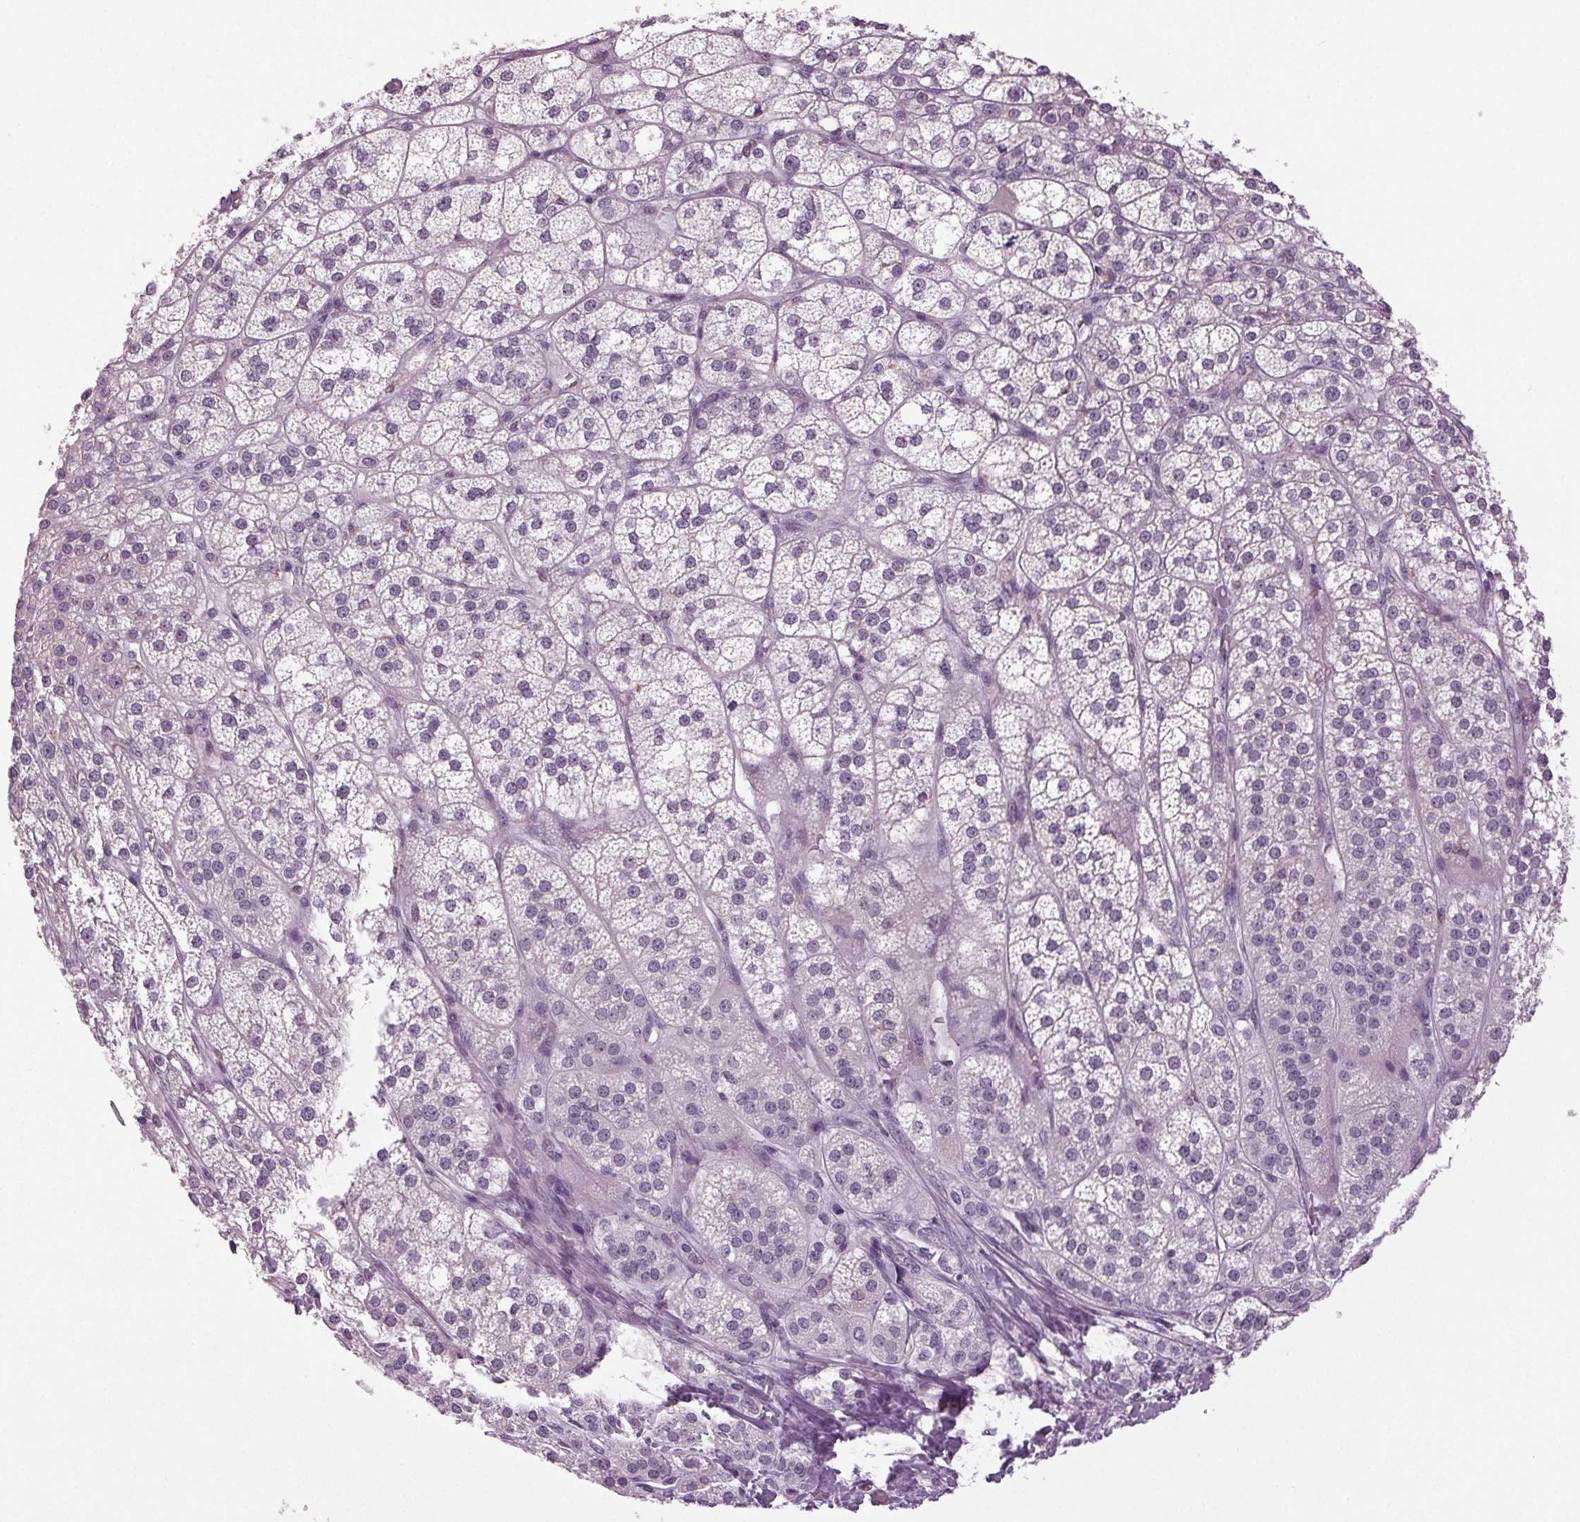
{"staining": {"intensity": "weak", "quantity": "<25%", "location": "cytoplasmic/membranous"}, "tissue": "adrenal gland", "cell_type": "Glandular cells", "image_type": "normal", "snomed": [{"axis": "morphology", "description": "Normal tissue, NOS"}, {"axis": "topography", "description": "Adrenal gland"}], "caption": "Immunohistochemistry (IHC) micrograph of unremarkable human adrenal gland stained for a protein (brown), which reveals no positivity in glandular cells.", "gene": "DNAH12", "patient": {"sex": "female", "age": 60}}